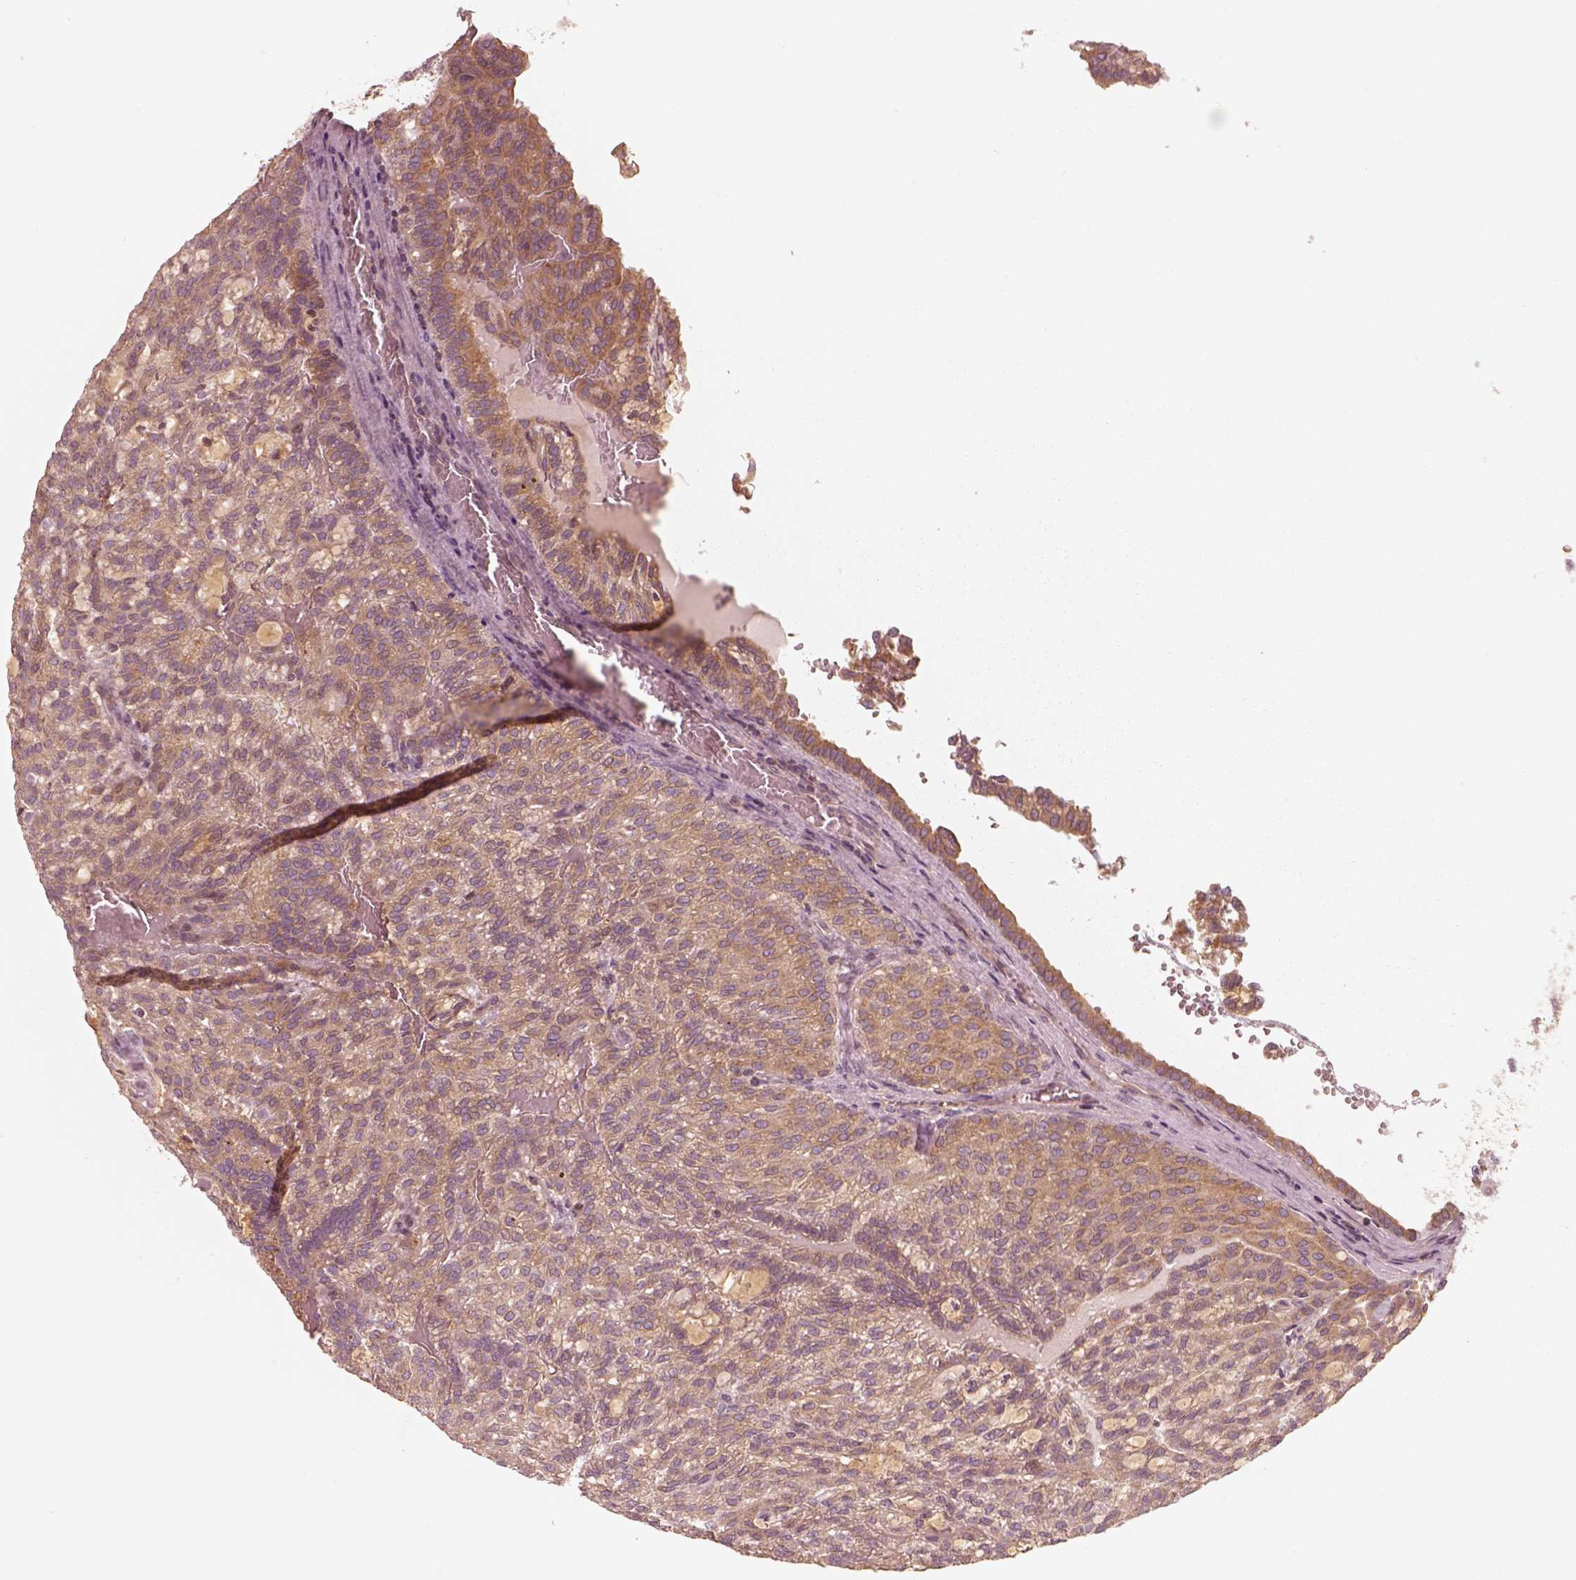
{"staining": {"intensity": "moderate", "quantity": ">75%", "location": "cytoplasmic/membranous"}, "tissue": "renal cancer", "cell_type": "Tumor cells", "image_type": "cancer", "snomed": [{"axis": "morphology", "description": "Adenocarcinoma, NOS"}, {"axis": "topography", "description": "Kidney"}], "caption": "An immunohistochemistry (IHC) photomicrograph of tumor tissue is shown. Protein staining in brown highlights moderate cytoplasmic/membranous positivity in renal cancer (adenocarcinoma) within tumor cells.", "gene": "CNOT2", "patient": {"sex": "male", "age": 63}}